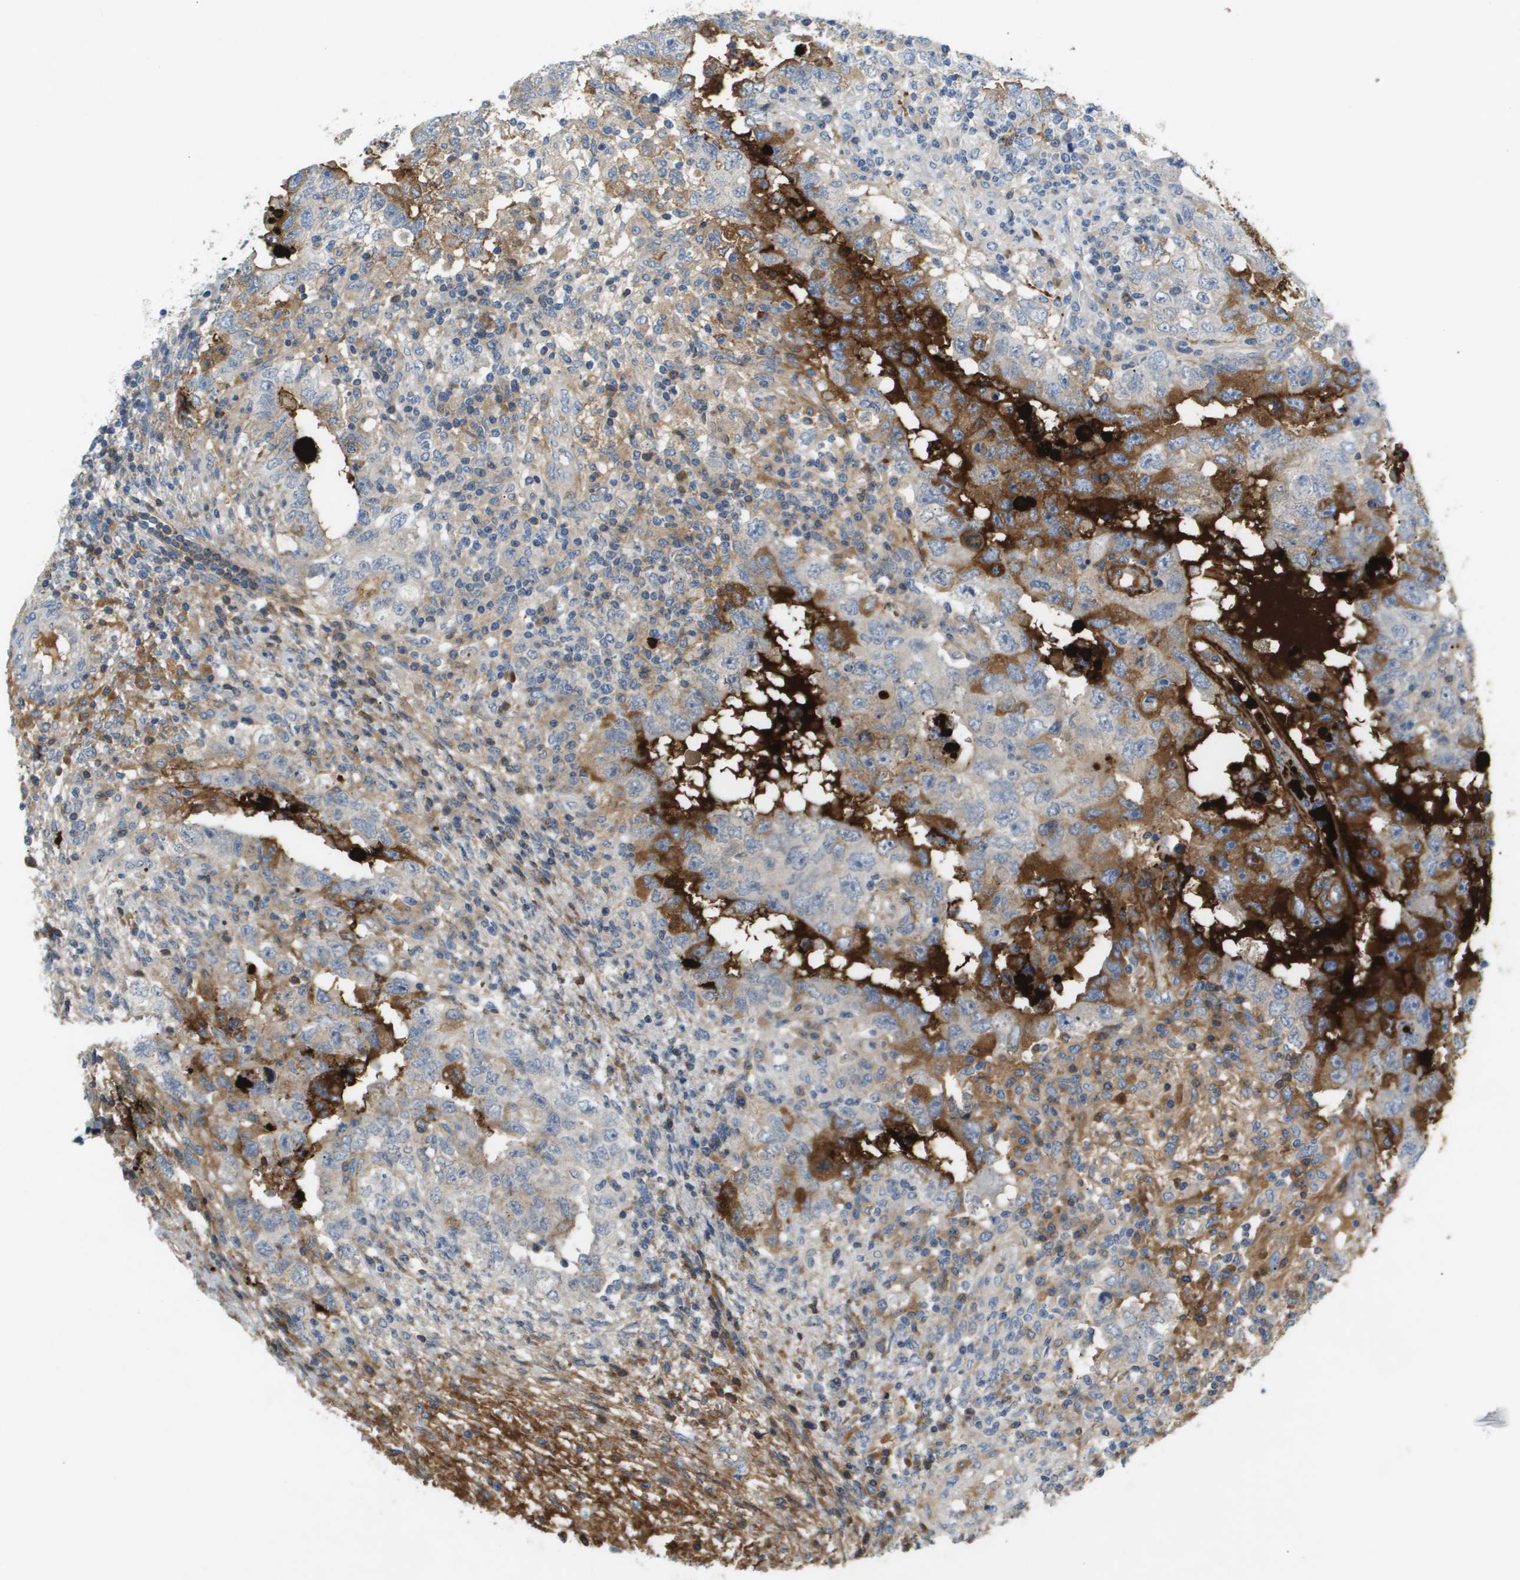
{"staining": {"intensity": "strong", "quantity": "<25%", "location": "cytoplasmic/membranous"}, "tissue": "testis cancer", "cell_type": "Tumor cells", "image_type": "cancer", "snomed": [{"axis": "morphology", "description": "Carcinoma, Embryonal, NOS"}, {"axis": "topography", "description": "Testis"}], "caption": "A high-resolution histopathology image shows immunohistochemistry (IHC) staining of testis cancer, which exhibits strong cytoplasmic/membranous positivity in approximately <25% of tumor cells.", "gene": "VTN", "patient": {"sex": "male", "age": 26}}